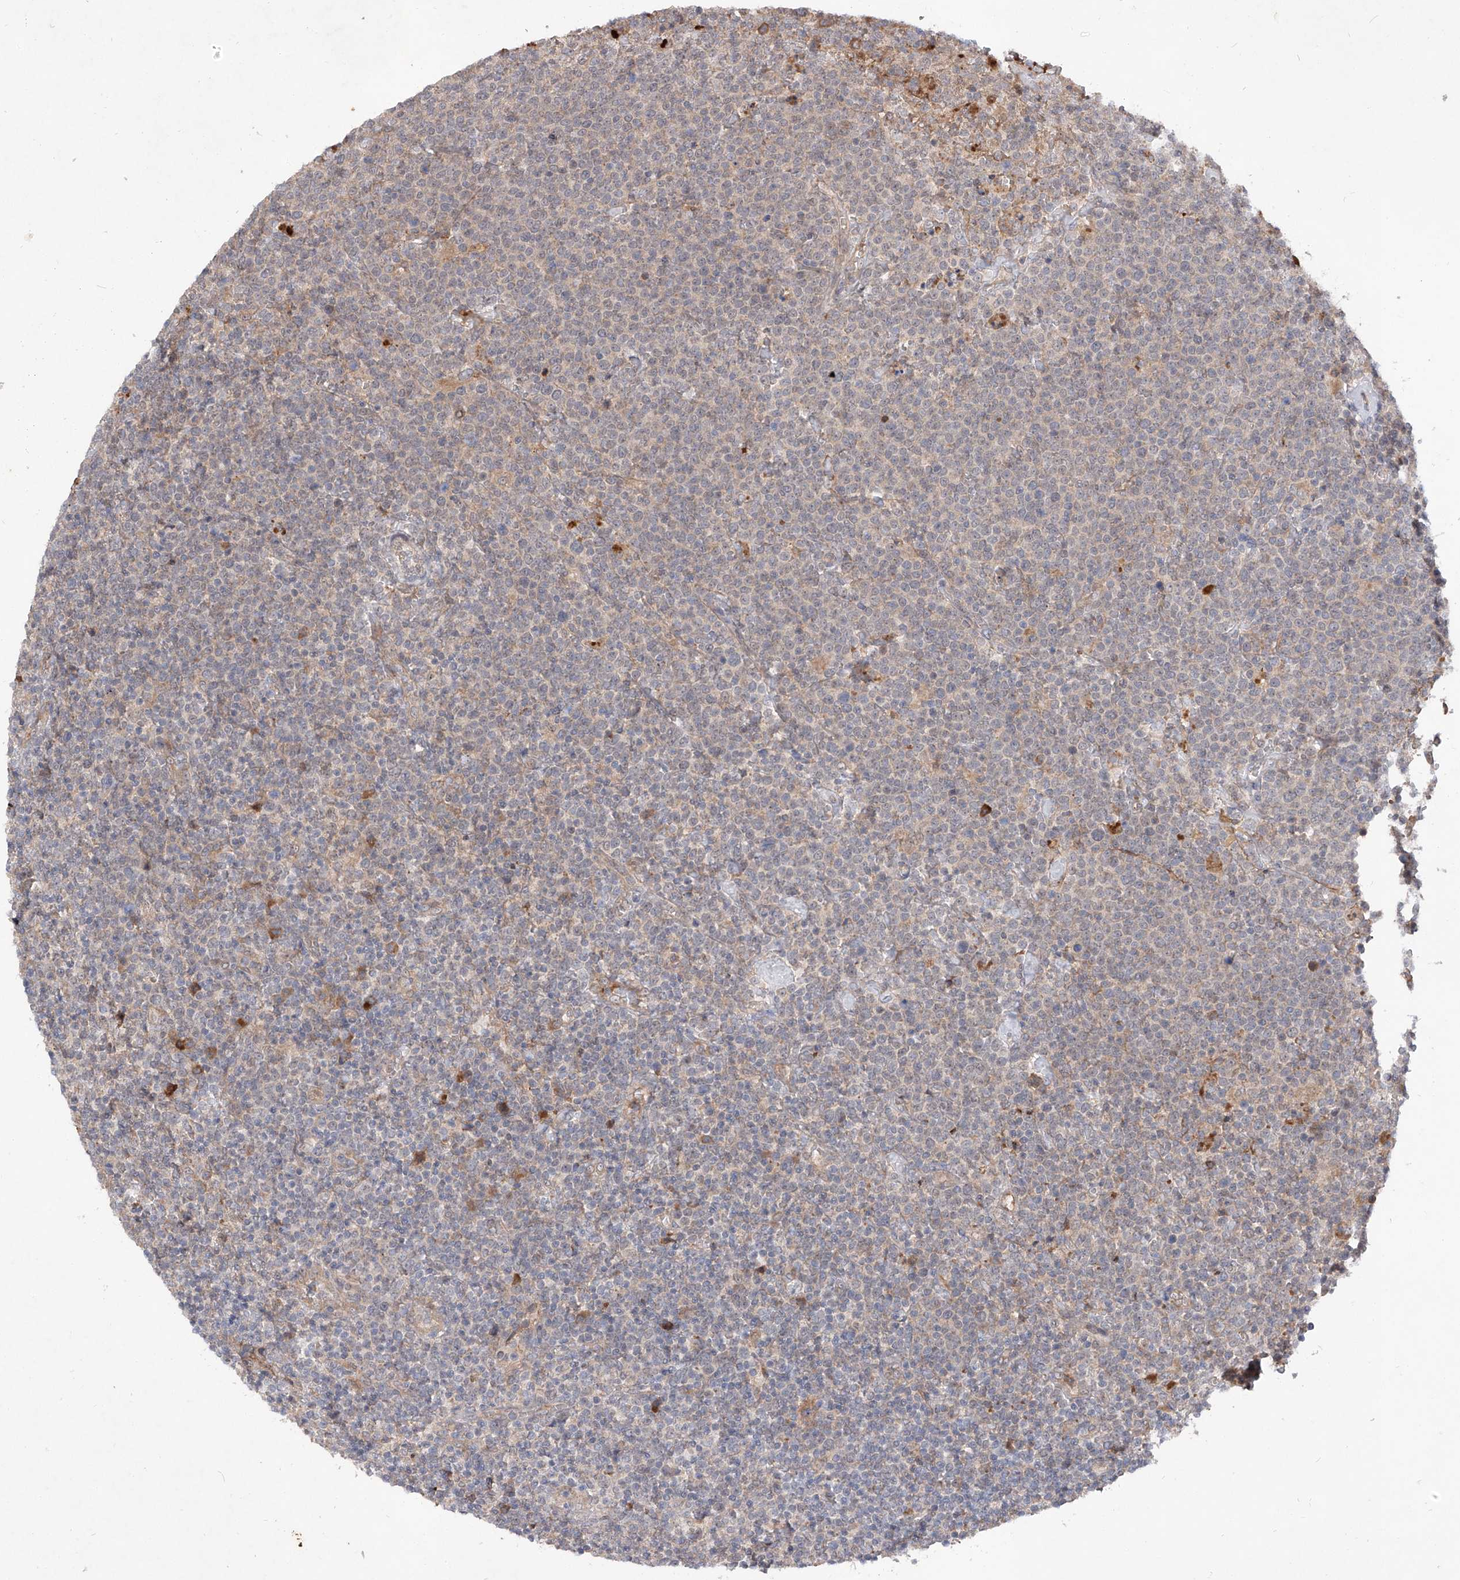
{"staining": {"intensity": "weak", "quantity": "<25%", "location": "cytoplasmic/membranous"}, "tissue": "lymphoma", "cell_type": "Tumor cells", "image_type": "cancer", "snomed": [{"axis": "morphology", "description": "Malignant lymphoma, non-Hodgkin's type, High grade"}, {"axis": "topography", "description": "Lymph node"}], "caption": "Immunohistochemical staining of lymphoma shows no significant staining in tumor cells.", "gene": "FAM135A", "patient": {"sex": "male", "age": 61}}